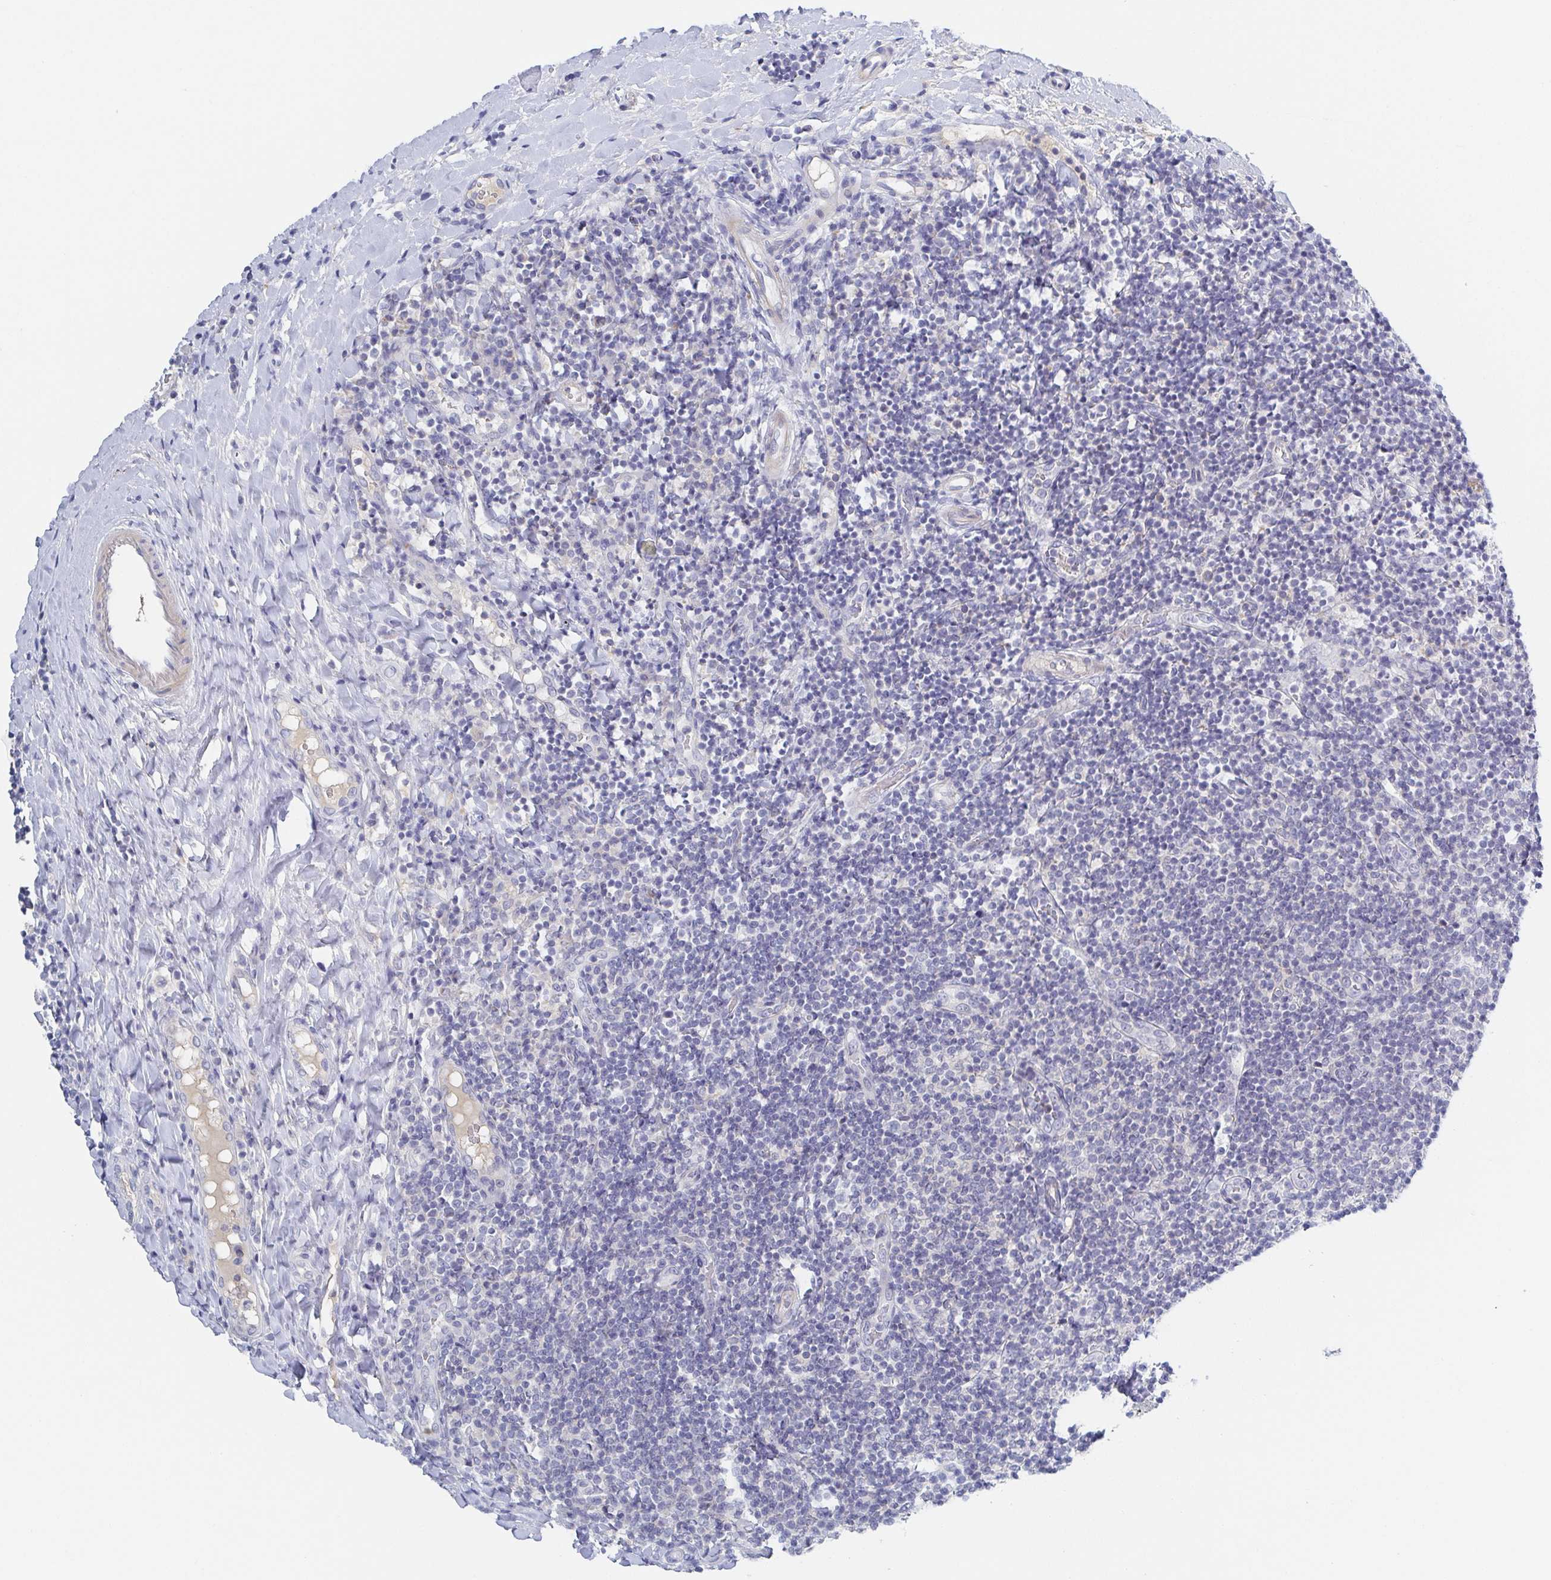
{"staining": {"intensity": "negative", "quantity": "none", "location": "none"}, "tissue": "tonsil", "cell_type": "Germinal center cells", "image_type": "normal", "snomed": [{"axis": "morphology", "description": "Normal tissue, NOS"}, {"axis": "topography", "description": "Tonsil"}], "caption": "High power microscopy photomicrograph of an immunohistochemistry (IHC) photomicrograph of normal tonsil, revealing no significant positivity in germinal center cells.", "gene": "RHOV", "patient": {"sex": "female", "age": 10}}